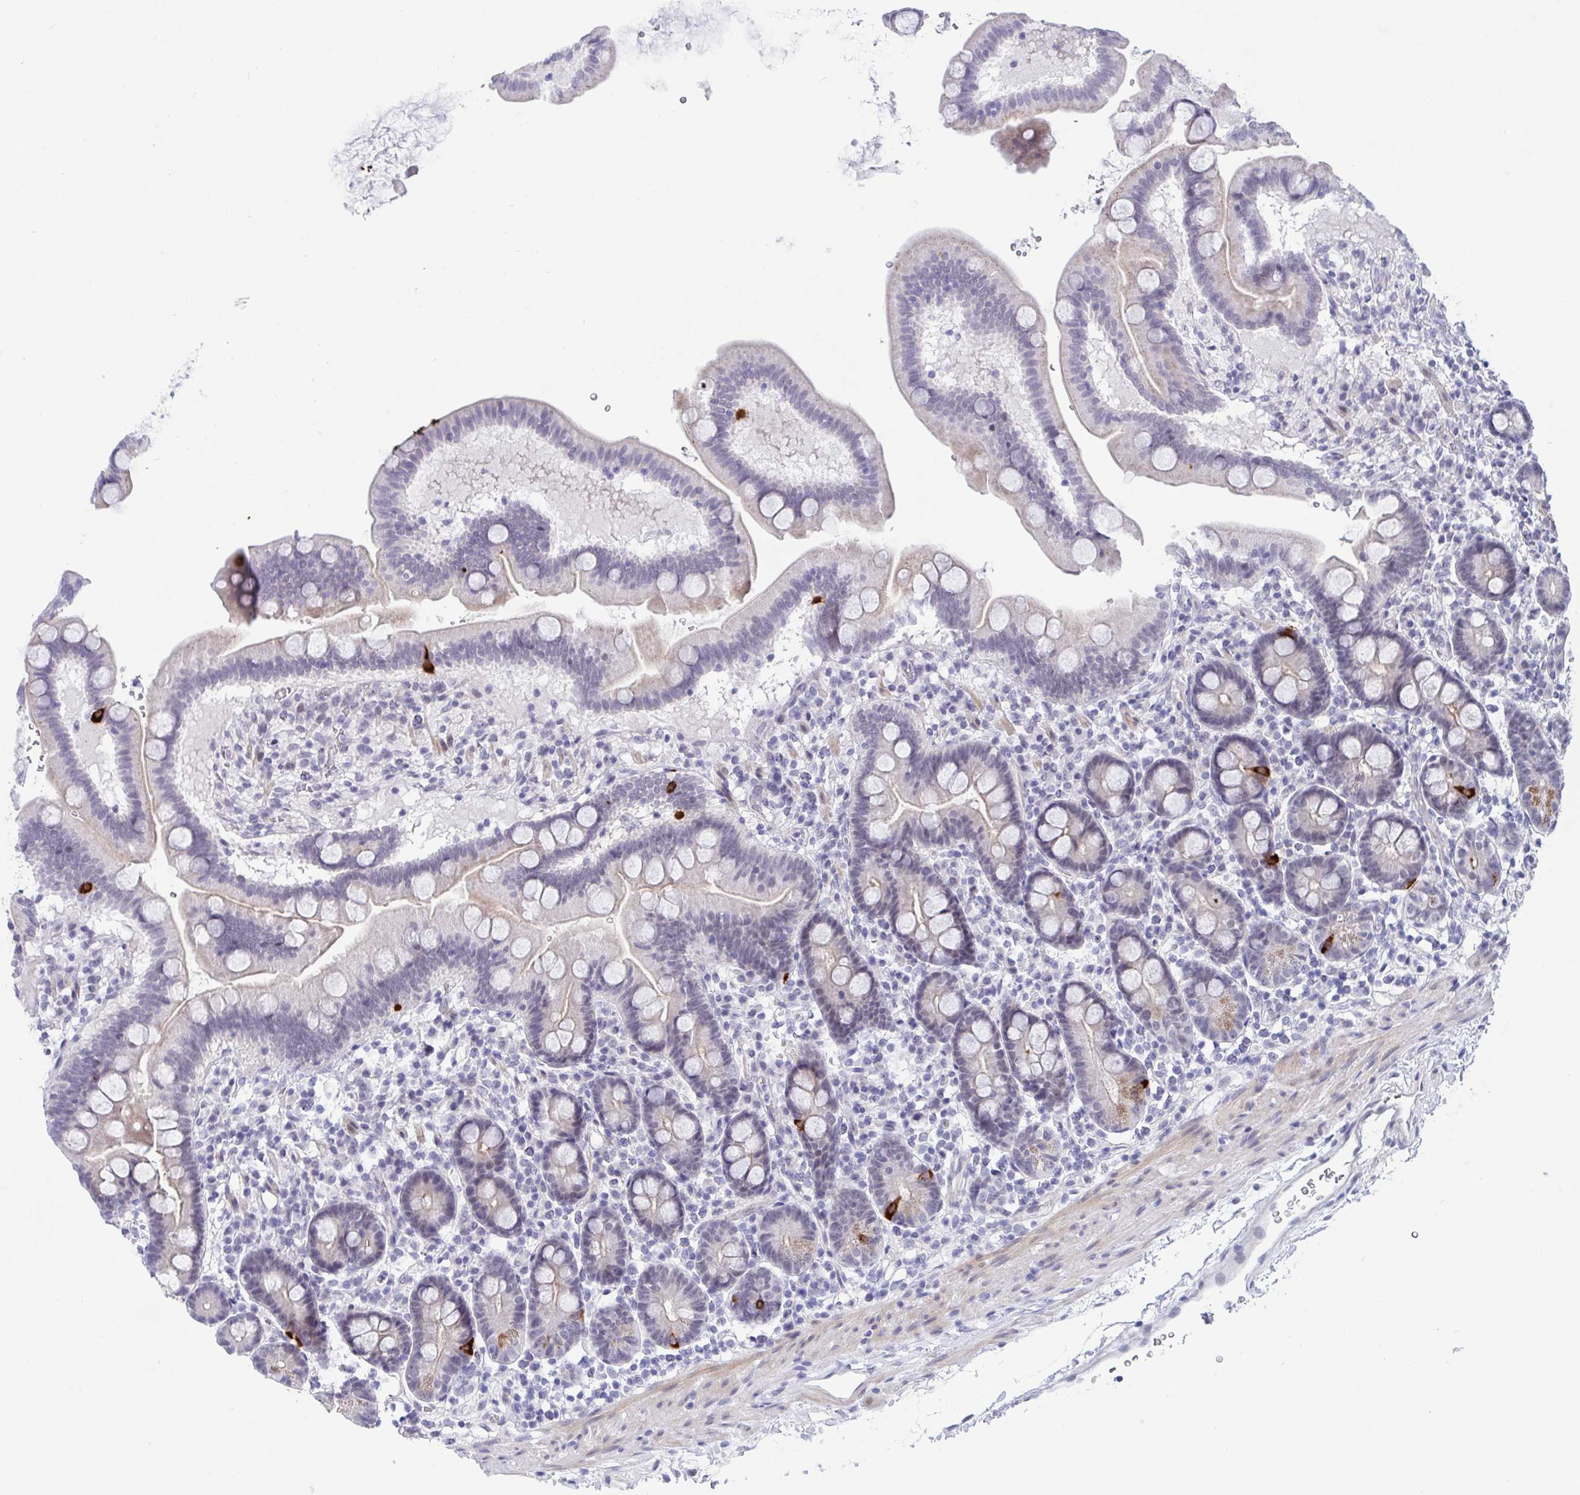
{"staining": {"intensity": "strong", "quantity": "<25%", "location": "cytoplasmic/membranous"}, "tissue": "duodenum", "cell_type": "Glandular cells", "image_type": "normal", "snomed": [{"axis": "morphology", "description": "Normal tissue, NOS"}, {"axis": "topography", "description": "Duodenum"}], "caption": "Protein positivity by immunohistochemistry (IHC) displays strong cytoplasmic/membranous staining in about <25% of glandular cells in benign duodenum.", "gene": "FBXL22", "patient": {"sex": "male", "age": 59}}